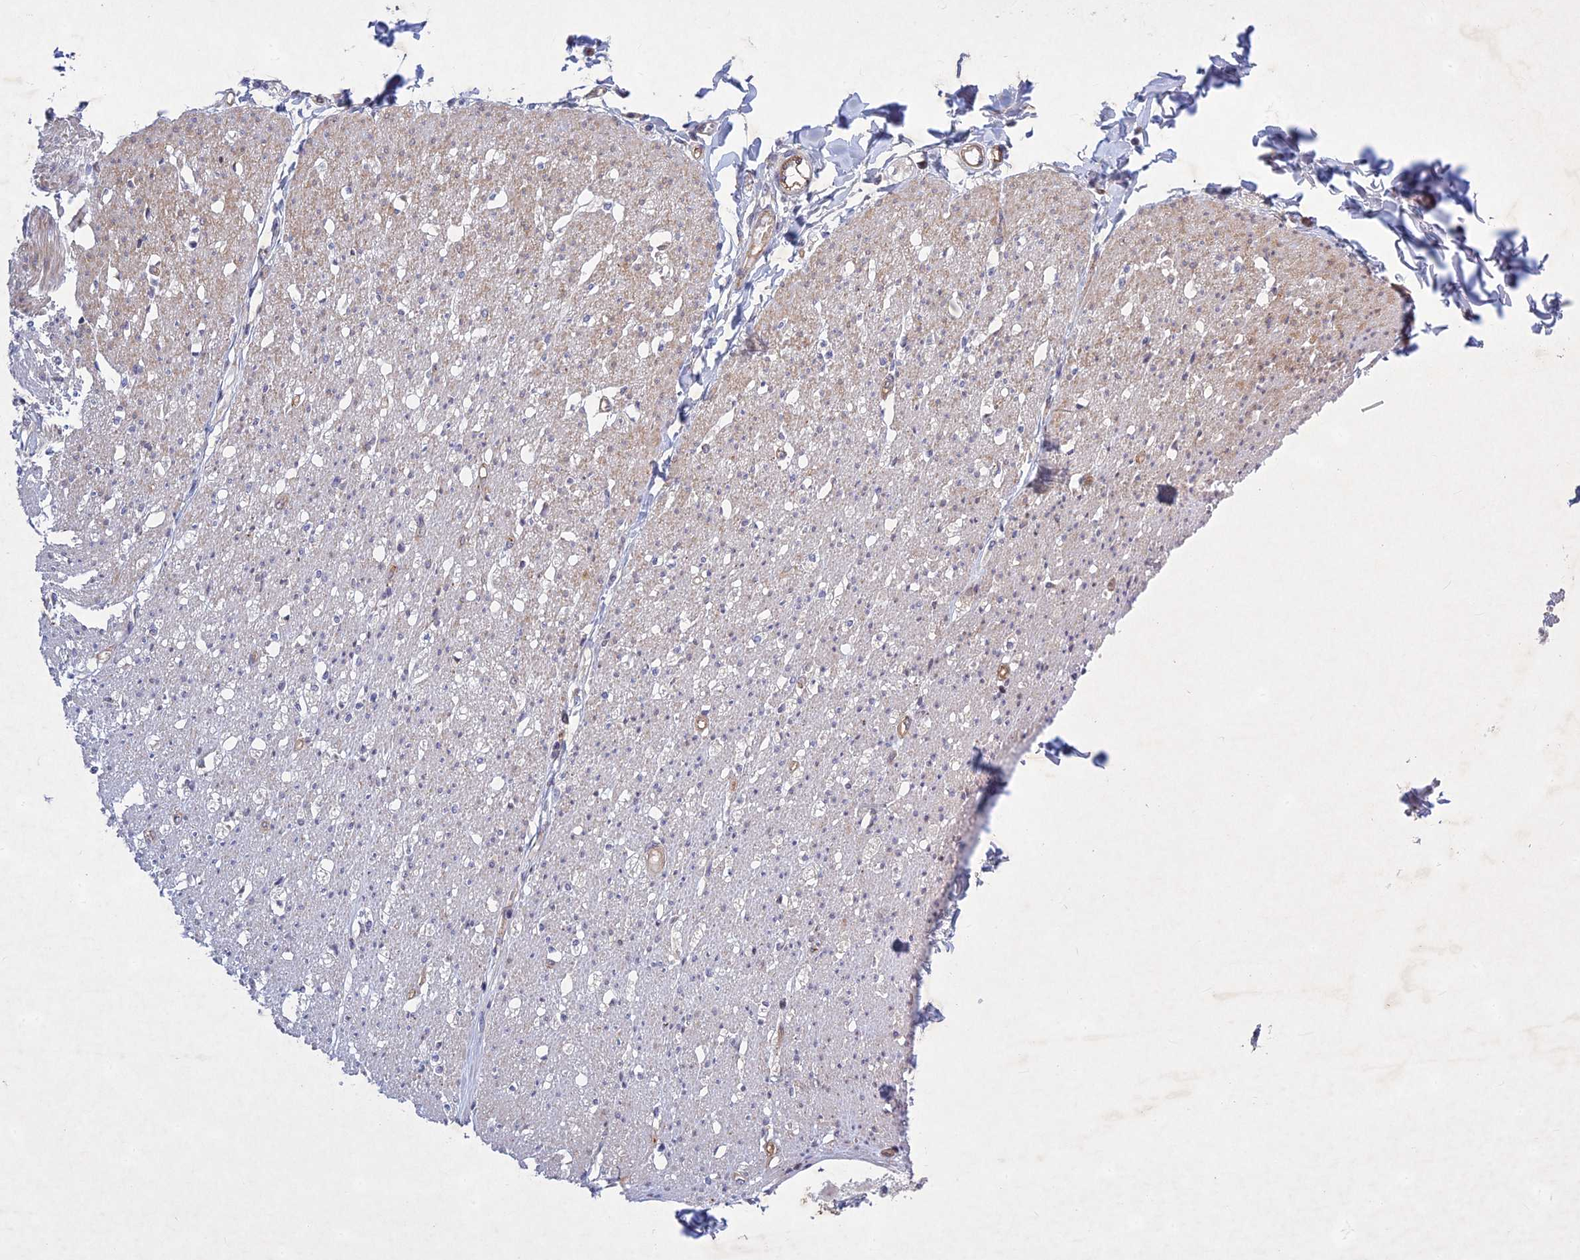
{"staining": {"intensity": "weak", "quantity": "25%-75%", "location": "cytoplasmic/membranous"}, "tissue": "smooth muscle", "cell_type": "Smooth muscle cells", "image_type": "normal", "snomed": [{"axis": "morphology", "description": "Normal tissue, NOS"}, {"axis": "morphology", "description": "Adenocarcinoma, NOS"}, {"axis": "topography", "description": "Colon"}, {"axis": "topography", "description": "Peripheral nerve tissue"}], "caption": "IHC photomicrograph of unremarkable smooth muscle: human smooth muscle stained using IHC displays low levels of weak protein expression localized specifically in the cytoplasmic/membranous of smooth muscle cells, appearing as a cytoplasmic/membranous brown color.", "gene": "PTHLH", "patient": {"sex": "male", "age": 14}}